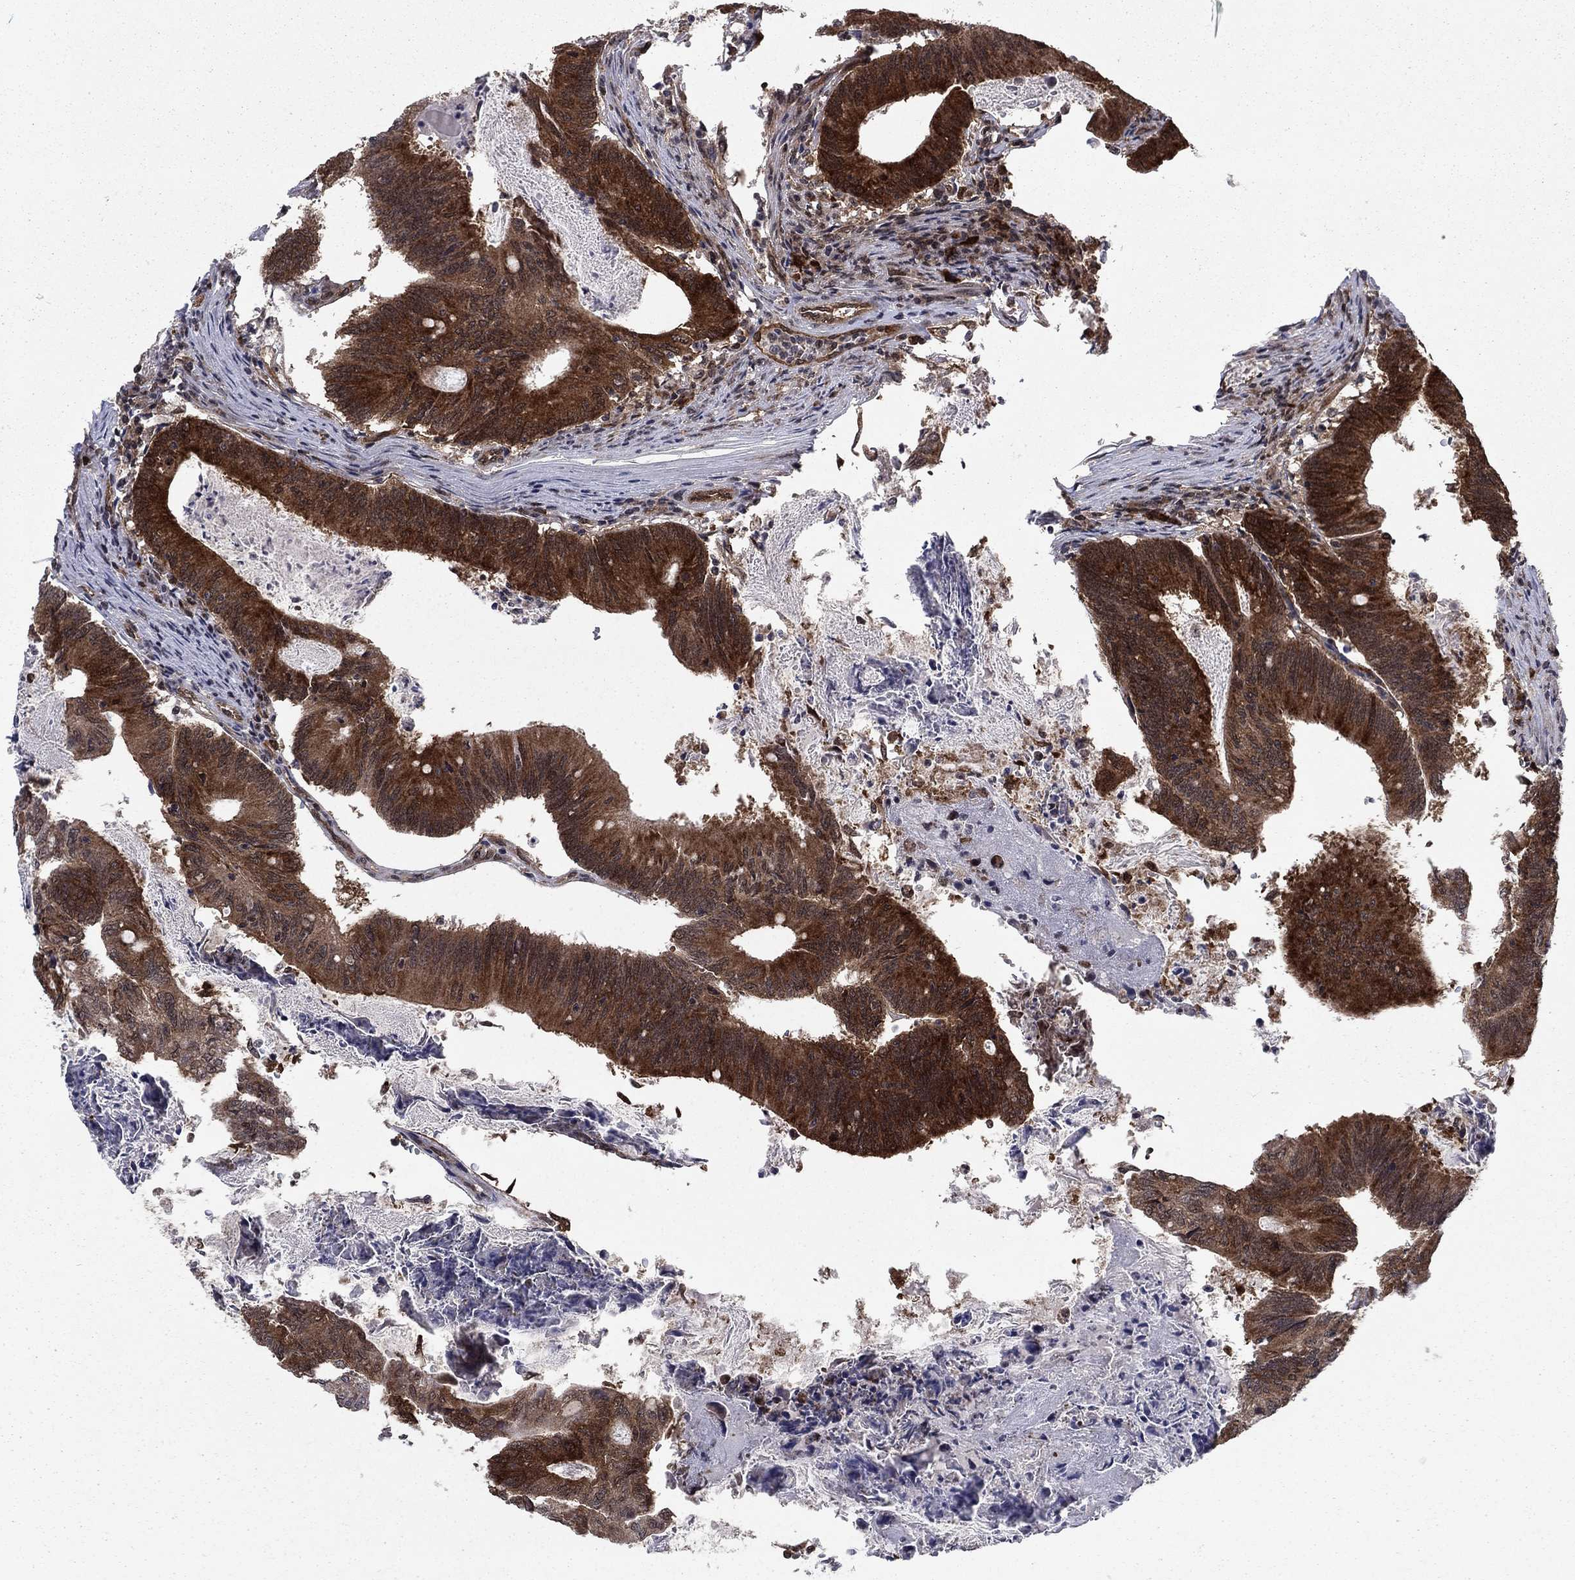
{"staining": {"intensity": "strong", "quantity": ">75%", "location": "cytoplasmic/membranous"}, "tissue": "colorectal cancer", "cell_type": "Tumor cells", "image_type": "cancer", "snomed": [{"axis": "morphology", "description": "Adenocarcinoma, NOS"}, {"axis": "topography", "description": "Colon"}], "caption": "Tumor cells display high levels of strong cytoplasmic/membranous positivity in about >75% of cells in human colorectal cancer (adenocarcinoma).", "gene": "DNAJA1", "patient": {"sex": "female", "age": 70}}